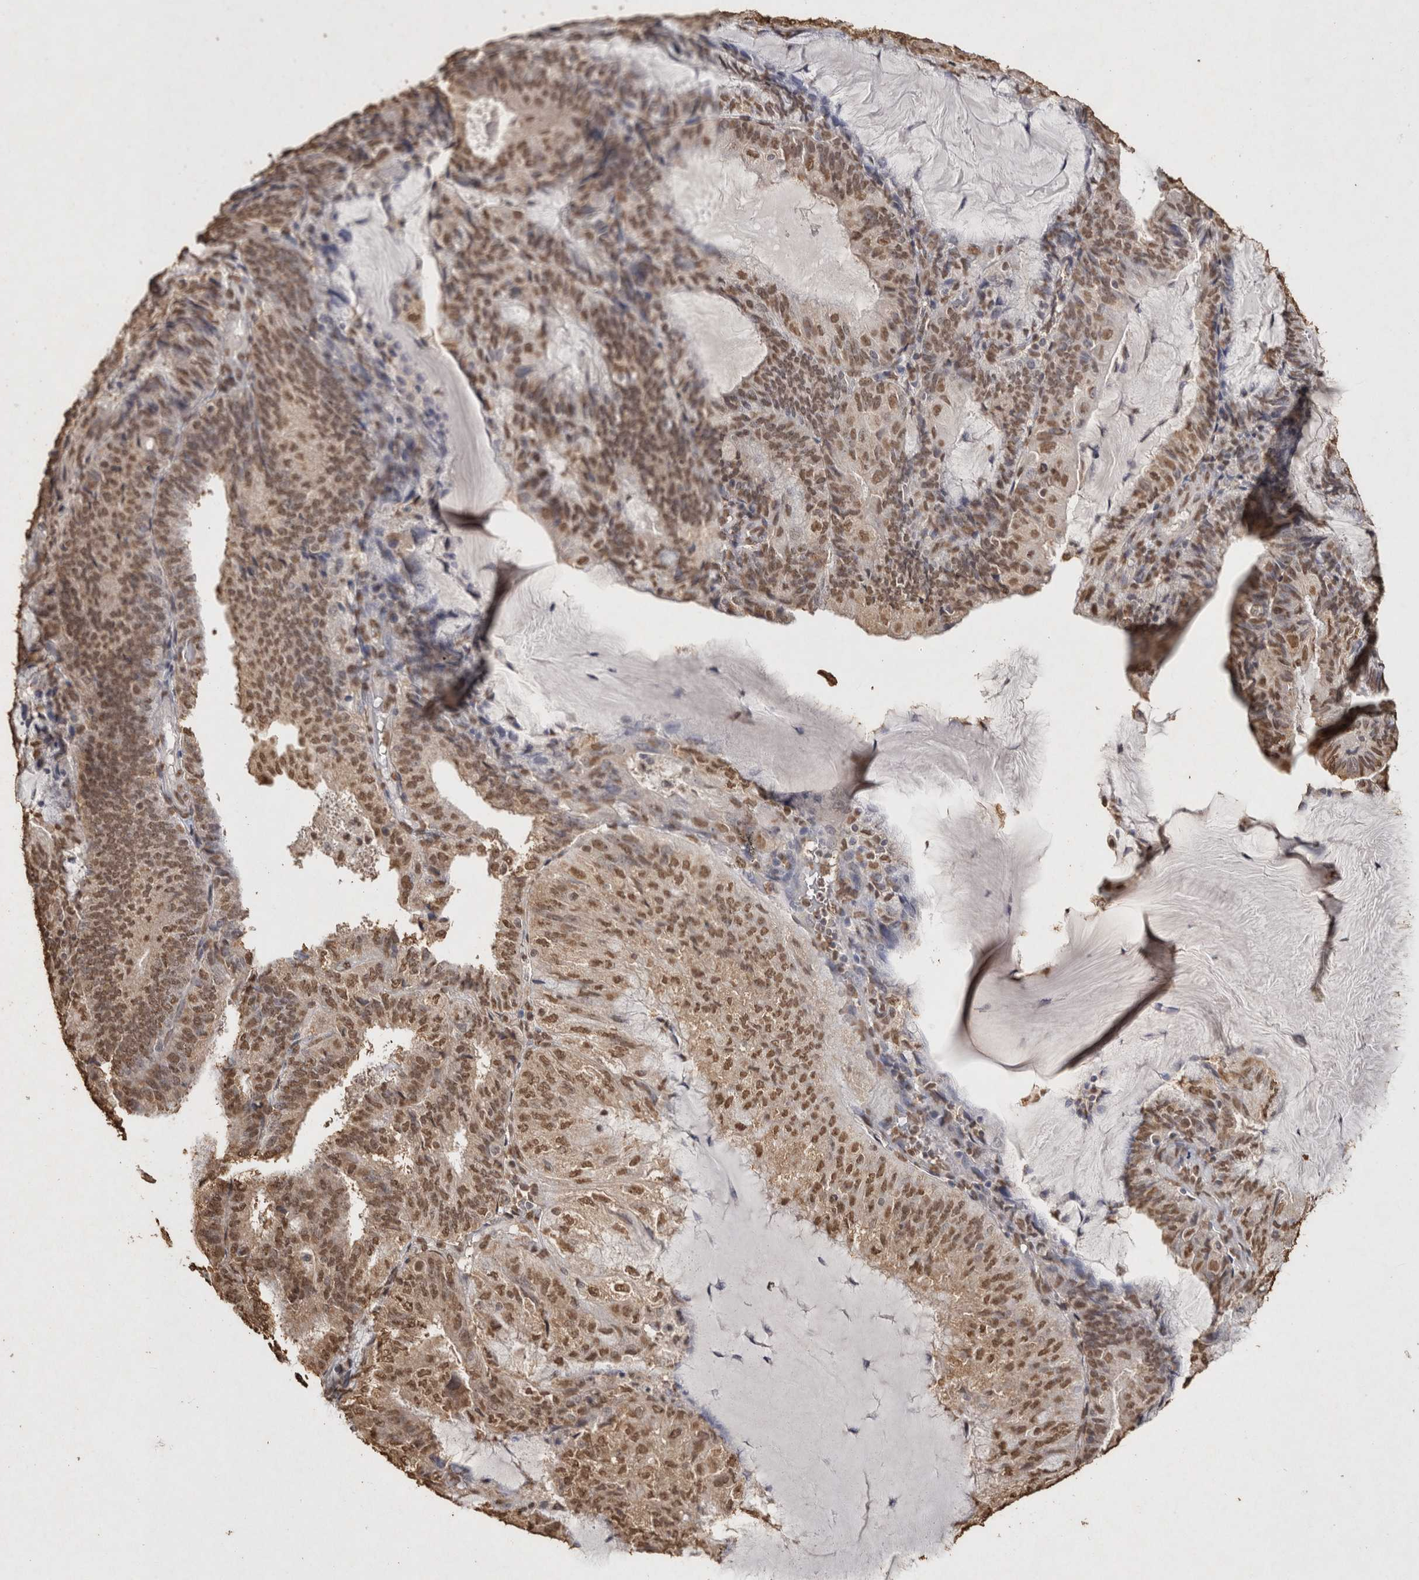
{"staining": {"intensity": "moderate", "quantity": ">75%", "location": "nuclear"}, "tissue": "endometrial cancer", "cell_type": "Tumor cells", "image_type": "cancer", "snomed": [{"axis": "morphology", "description": "Adenocarcinoma, NOS"}, {"axis": "topography", "description": "Endometrium"}], "caption": "Tumor cells demonstrate moderate nuclear expression in approximately >75% of cells in adenocarcinoma (endometrial). (IHC, brightfield microscopy, high magnification).", "gene": "FSTL3", "patient": {"sex": "female", "age": 81}}